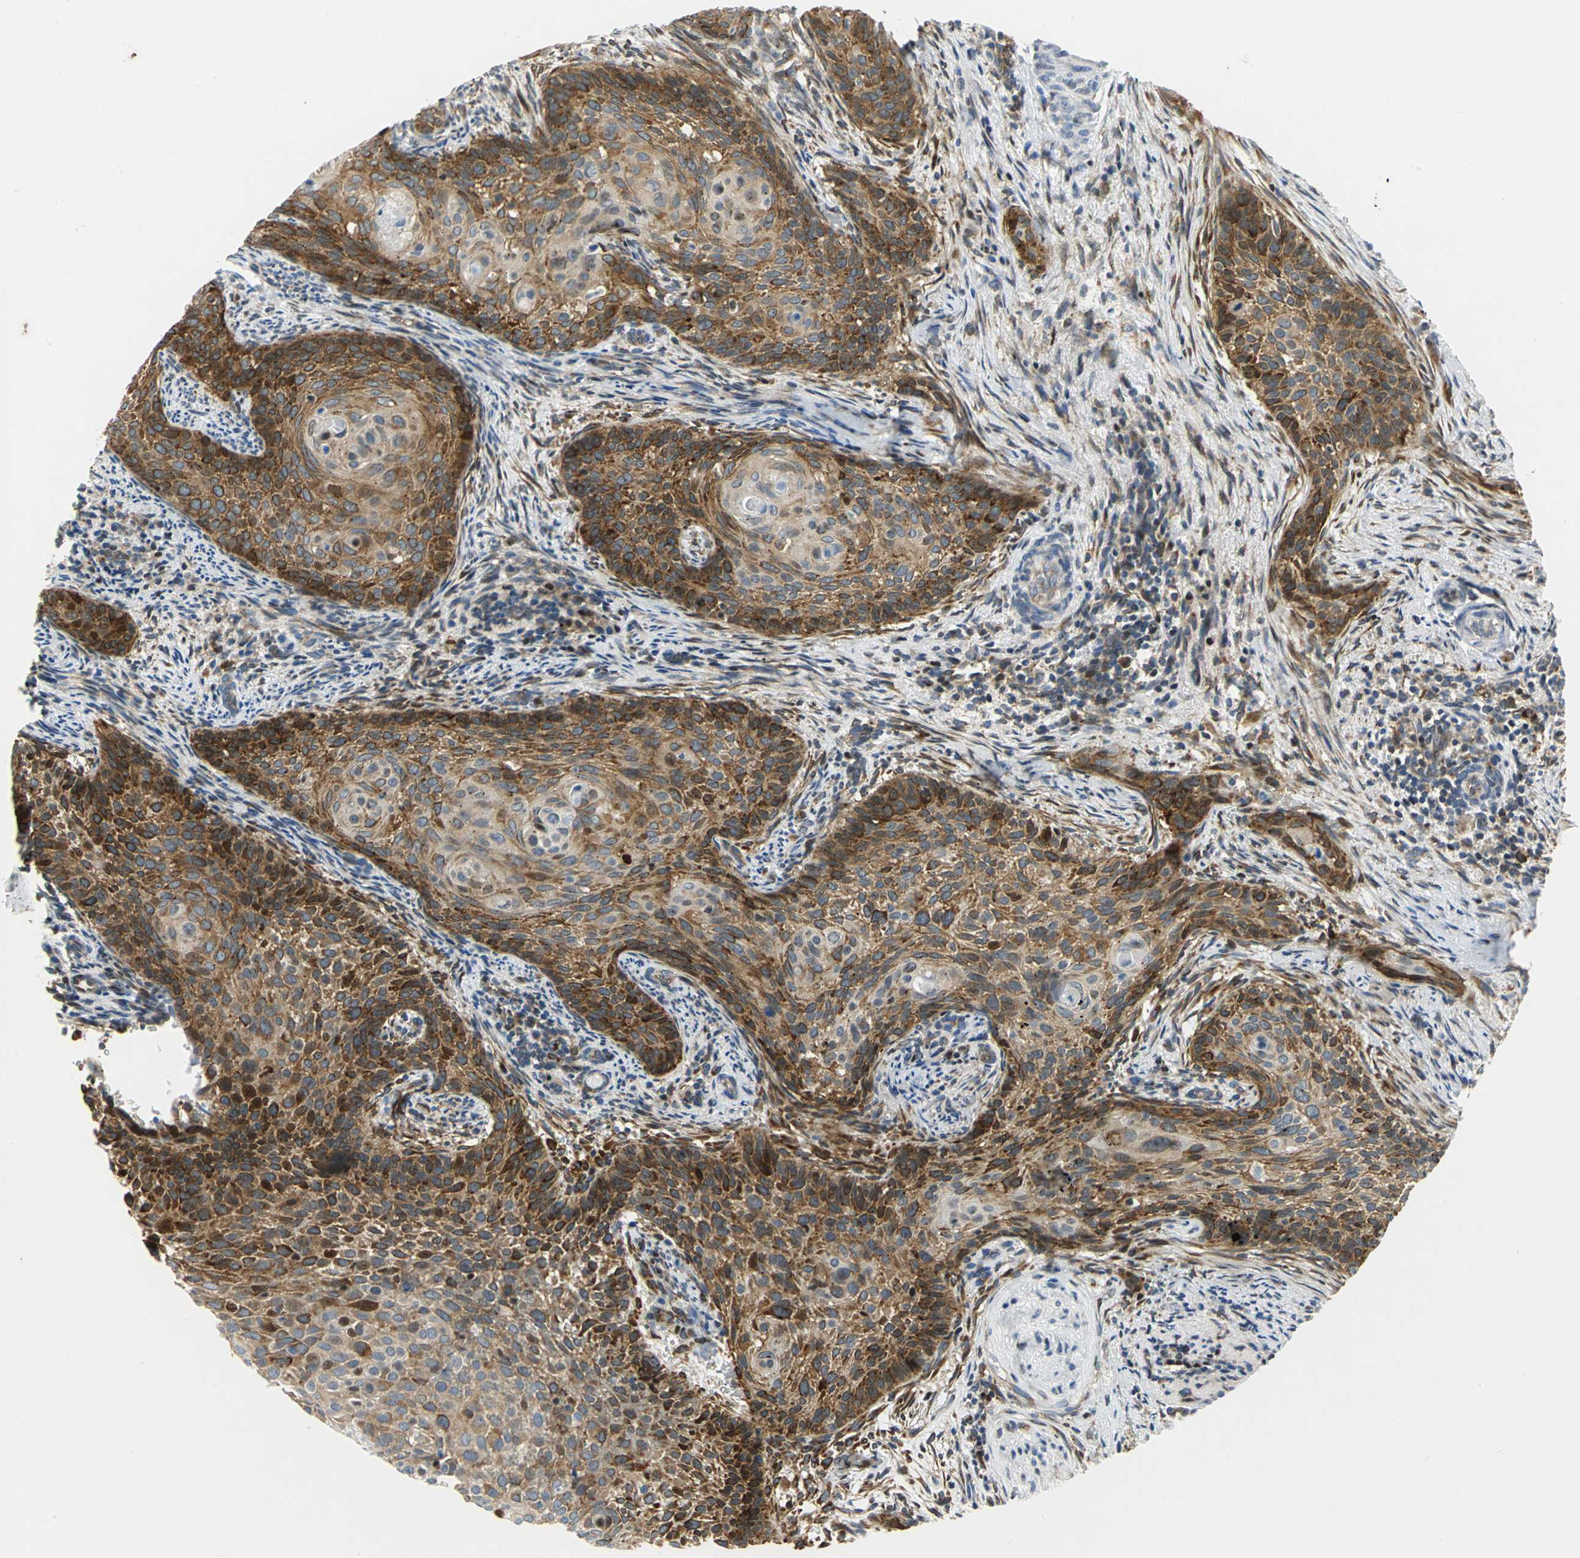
{"staining": {"intensity": "moderate", "quantity": ">75%", "location": "cytoplasmic/membranous,nuclear"}, "tissue": "cervical cancer", "cell_type": "Tumor cells", "image_type": "cancer", "snomed": [{"axis": "morphology", "description": "Squamous cell carcinoma, NOS"}, {"axis": "topography", "description": "Cervix"}], "caption": "The micrograph exhibits a brown stain indicating the presence of a protein in the cytoplasmic/membranous and nuclear of tumor cells in cervical cancer (squamous cell carcinoma). Immunohistochemistry stains the protein of interest in brown and the nuclei are stained blue.", "gene": "YBX1", "patient": {"sex": "female", "age": 33}}